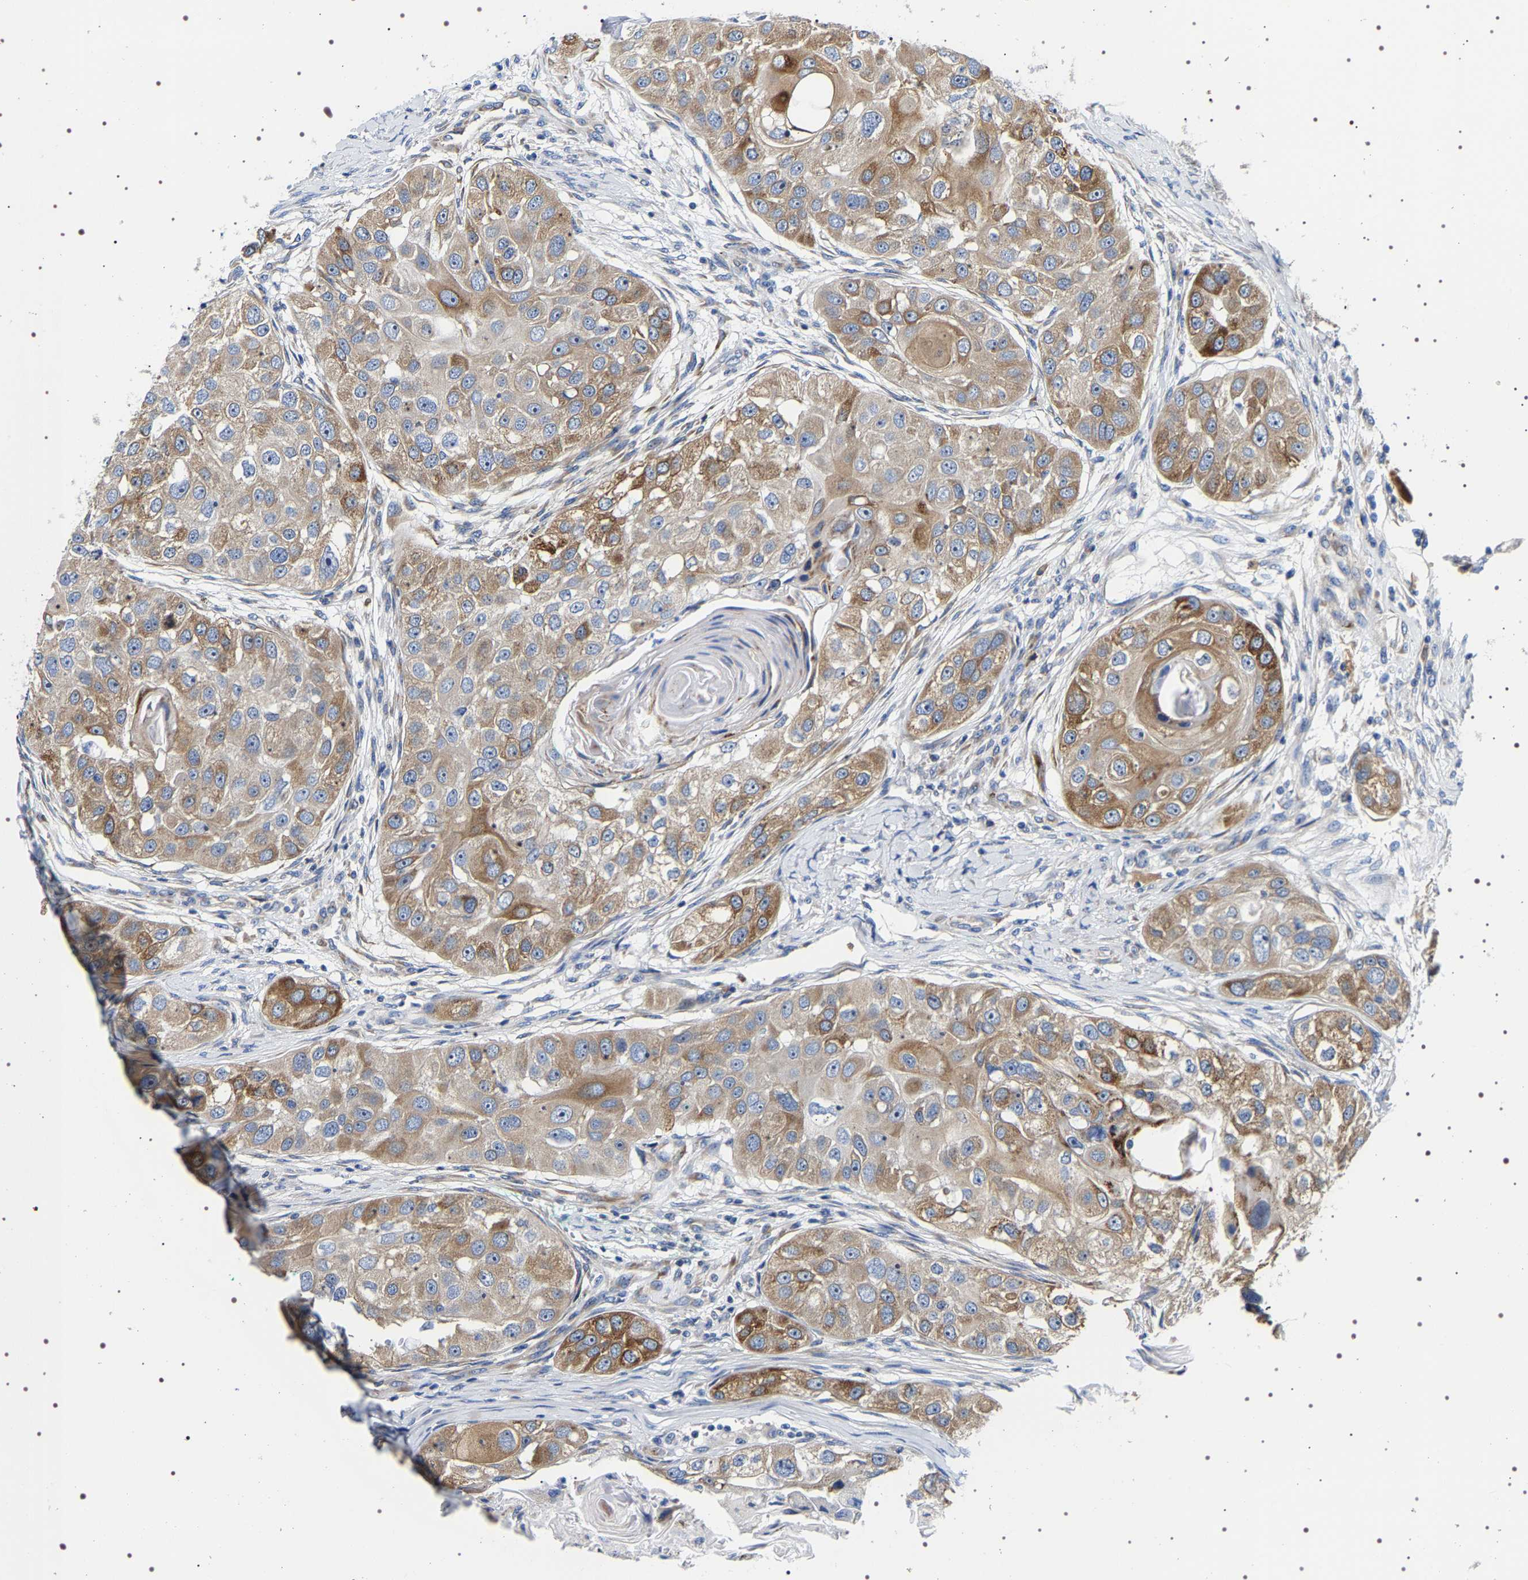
{"staining": {"intensity": "moderate", "quantity": "25%-75%", "location": "cytoplasmic/membranous"}, "tissue": "head and neck cancer", "cell_type": "Tumor cells", "image_type": "cancer", "snomed": [{"axis": "morphology", "description": "Normal tissue, NOS"}, {"axis": "morphology", "description": "Squamous cell carcinoma, NOS"}, {"axis": "topography", "description": "Skeletal muscle"}, {"axis": "topography", "description": "Head-Neck"}], "caption": "Squamous cell carcinoma (head and neck) stained with DAB IHC exhibits medium levels of moderate cytoplasmic/membranous staining in about 25%-75% of tumor cells.", "gene": "SQLE", "patient": {"sex": "male", "age": 51}}